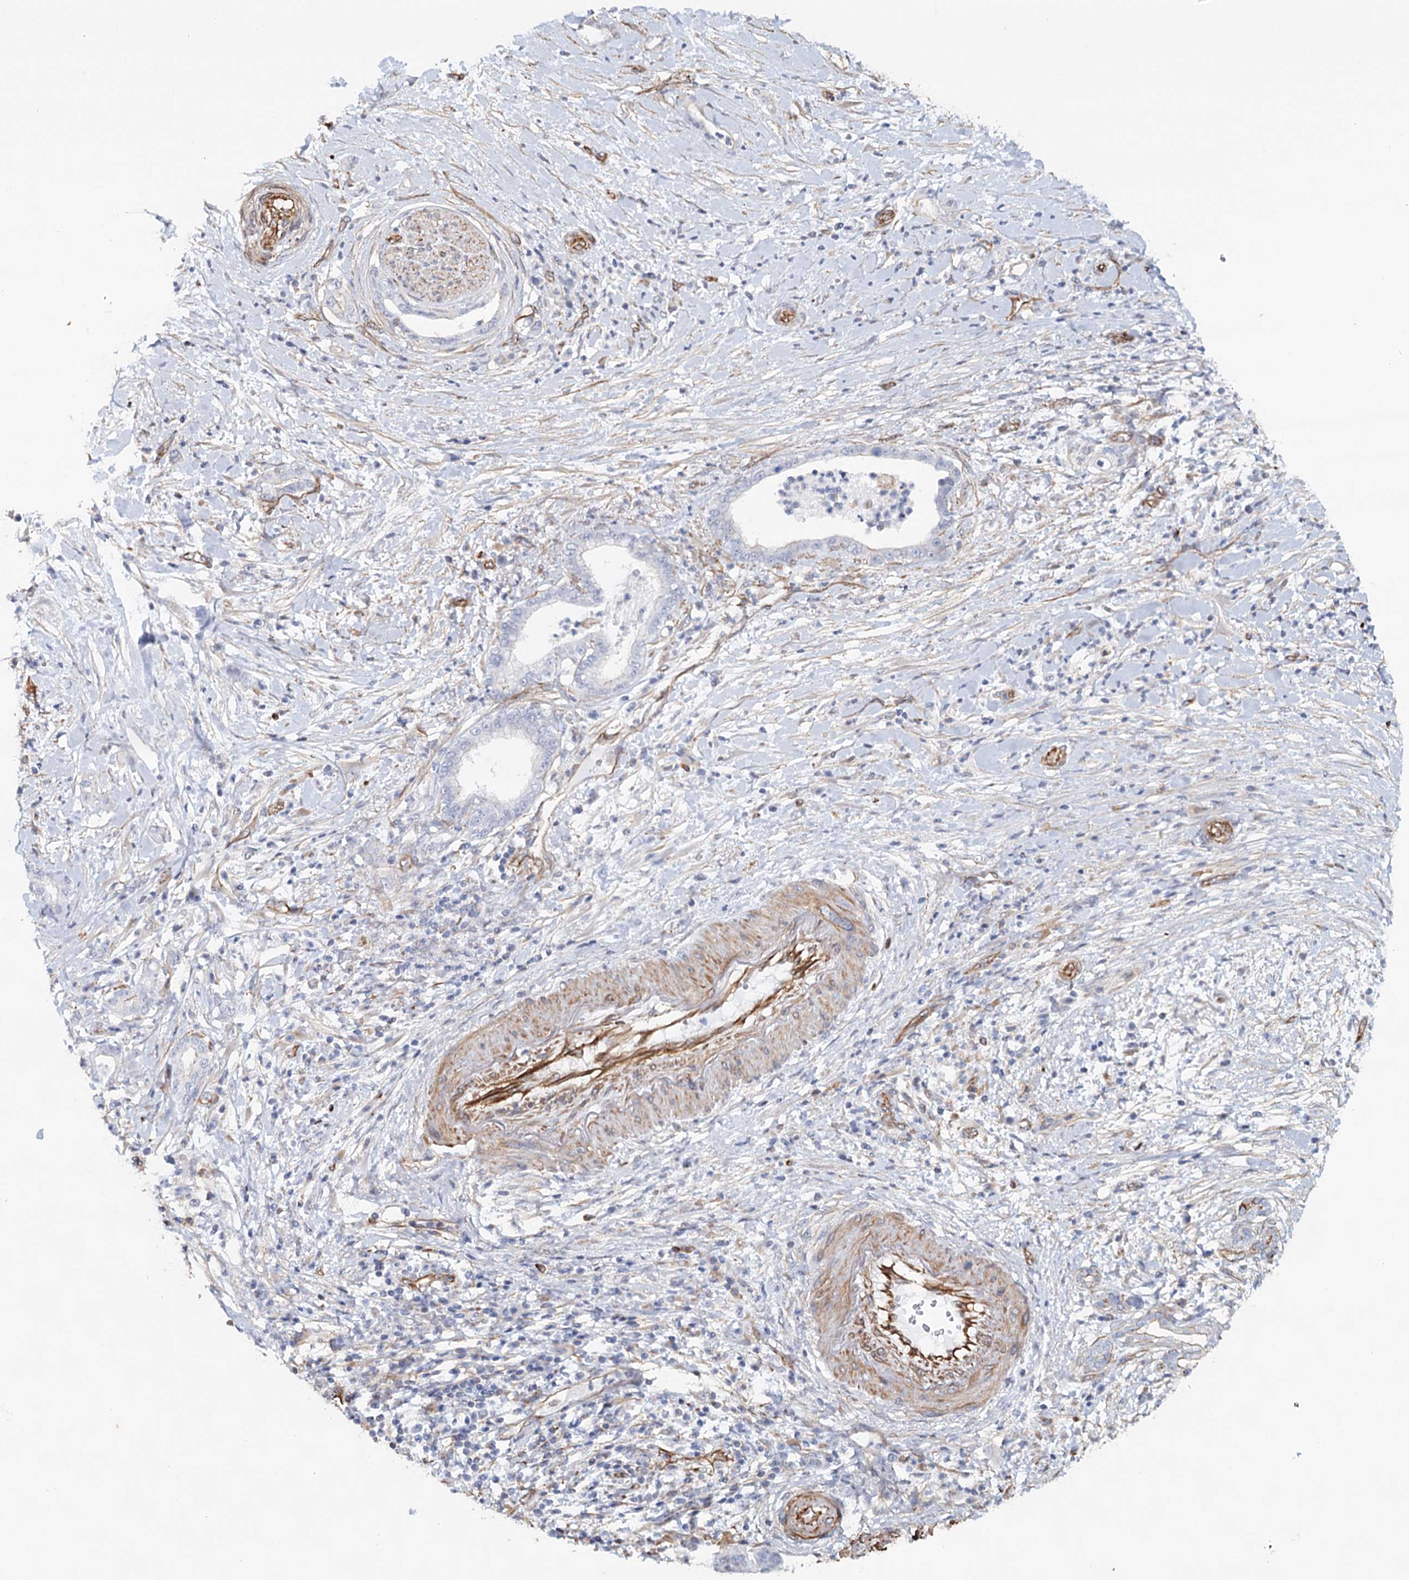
{"staining": {"intensity": "negative", "quantity": "none", "location": "none"}, "tissue": "pancreatic cancer", "cell_type": "Tumor cells", "image_type": "cancer", "snomed": [{"axis": "morphology", "description": "Adenocarcinoma, NOS"}, {"axis": "topography", "description": "Pancreas"}], "caption": "Adenocarcinoma (pancreatic) was stained to show a protein in brown. There is no significant expression in tumor cells. The staining was performed using DAB (3,3'-diaminobenzidine) to visualize the protein expression in brown, while the nuclei were stained in blue with hematoxylin (Magnification: 20x).", "gene": "SYNPO", "patient": {"sex": "female", "age": 55}}